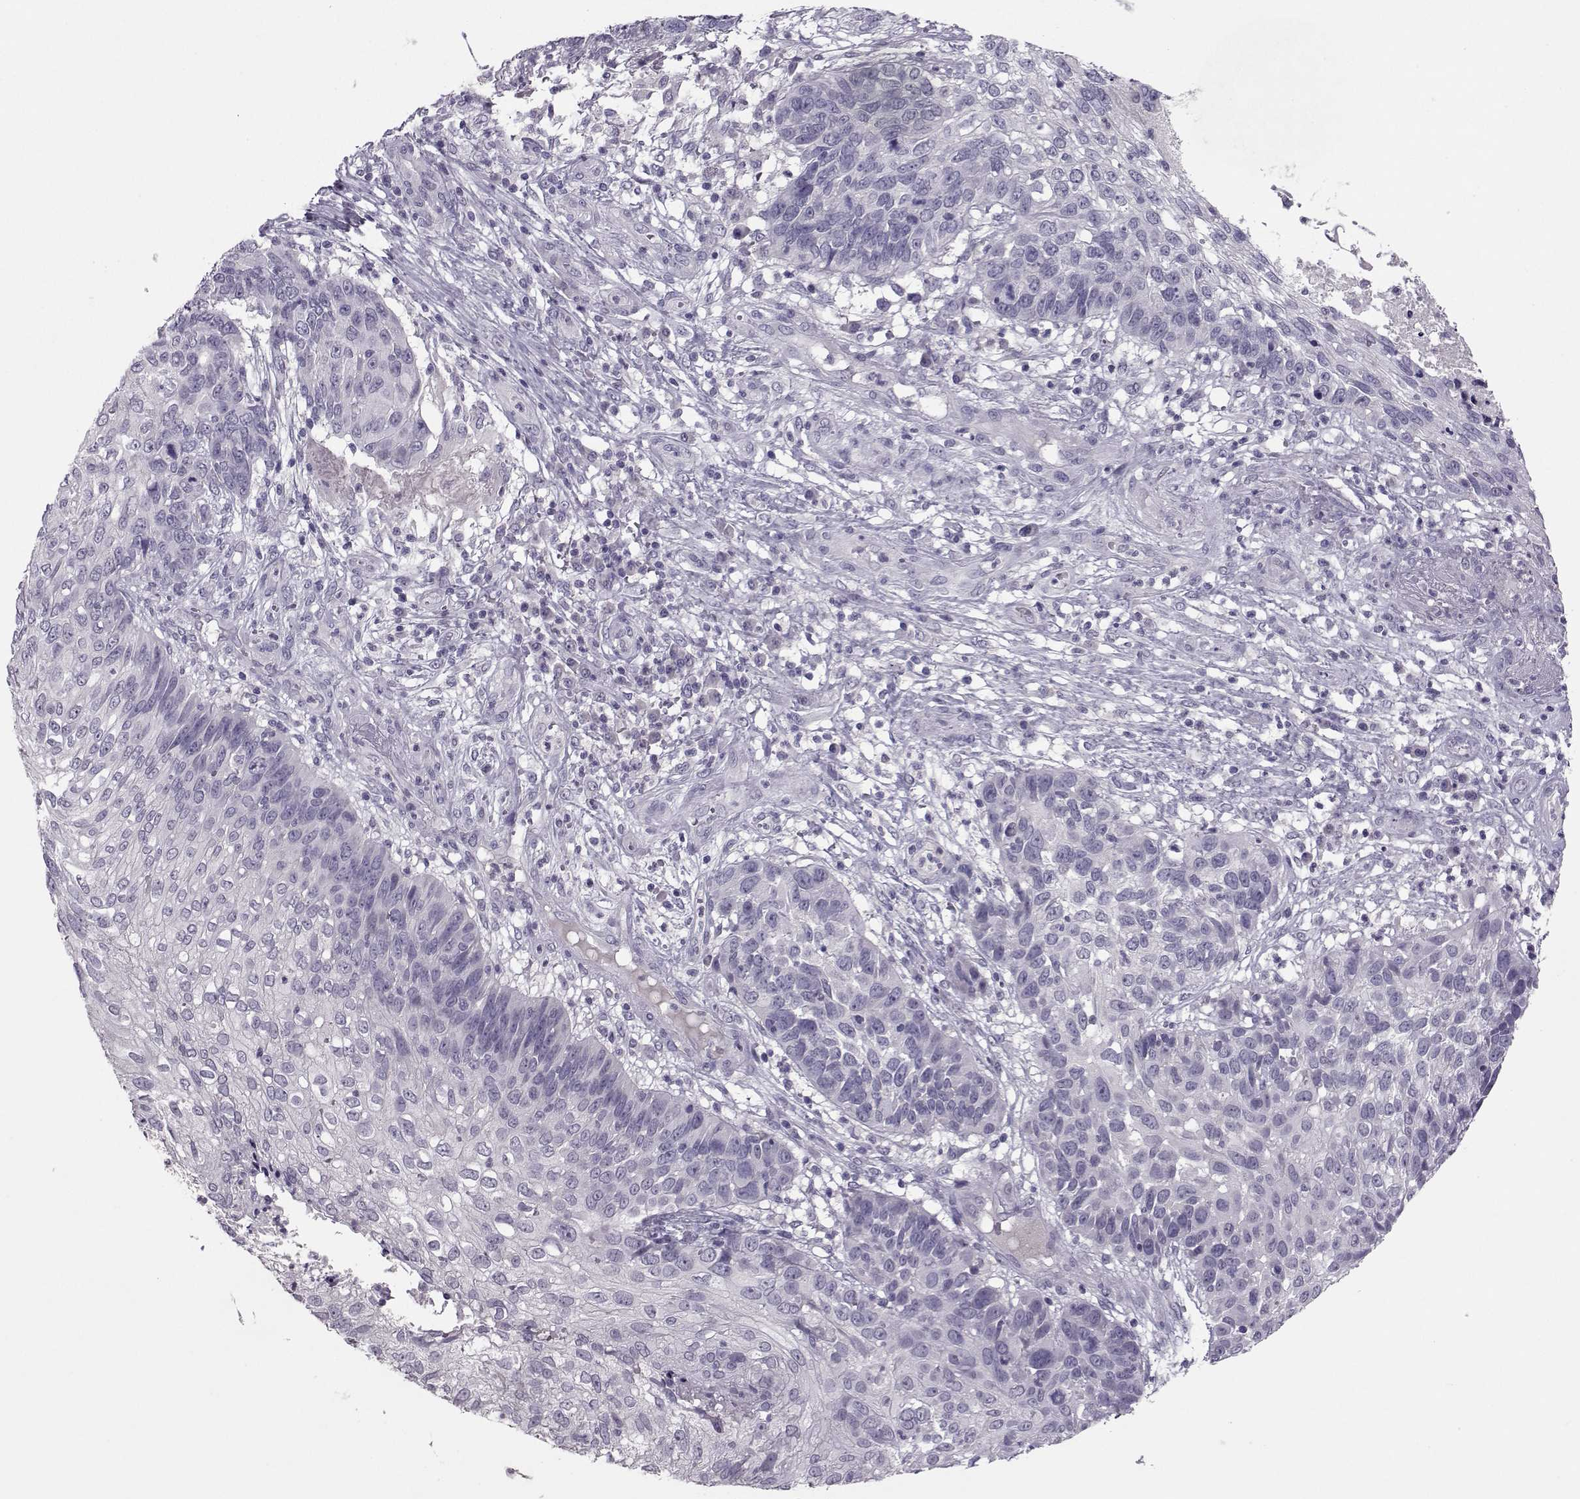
{"staining": {"intensity": "negative", "quantity": "none", "location": "none"}, "tissue": "skin cancer", "cell_type": "Tumor cells", "image_type": "cancer", "snomed": [{"axis": "morphology", "description": "Squamous cell carcinoma, NOS"}, {"axis": "topography", "description": "Skin"}], "caption": "Skin cancer was stained to show a protein in brown. There is no significant expression in tumor cells.", "gene": "ASRGL1", "patient": {"sex": "male", "age": 92}}